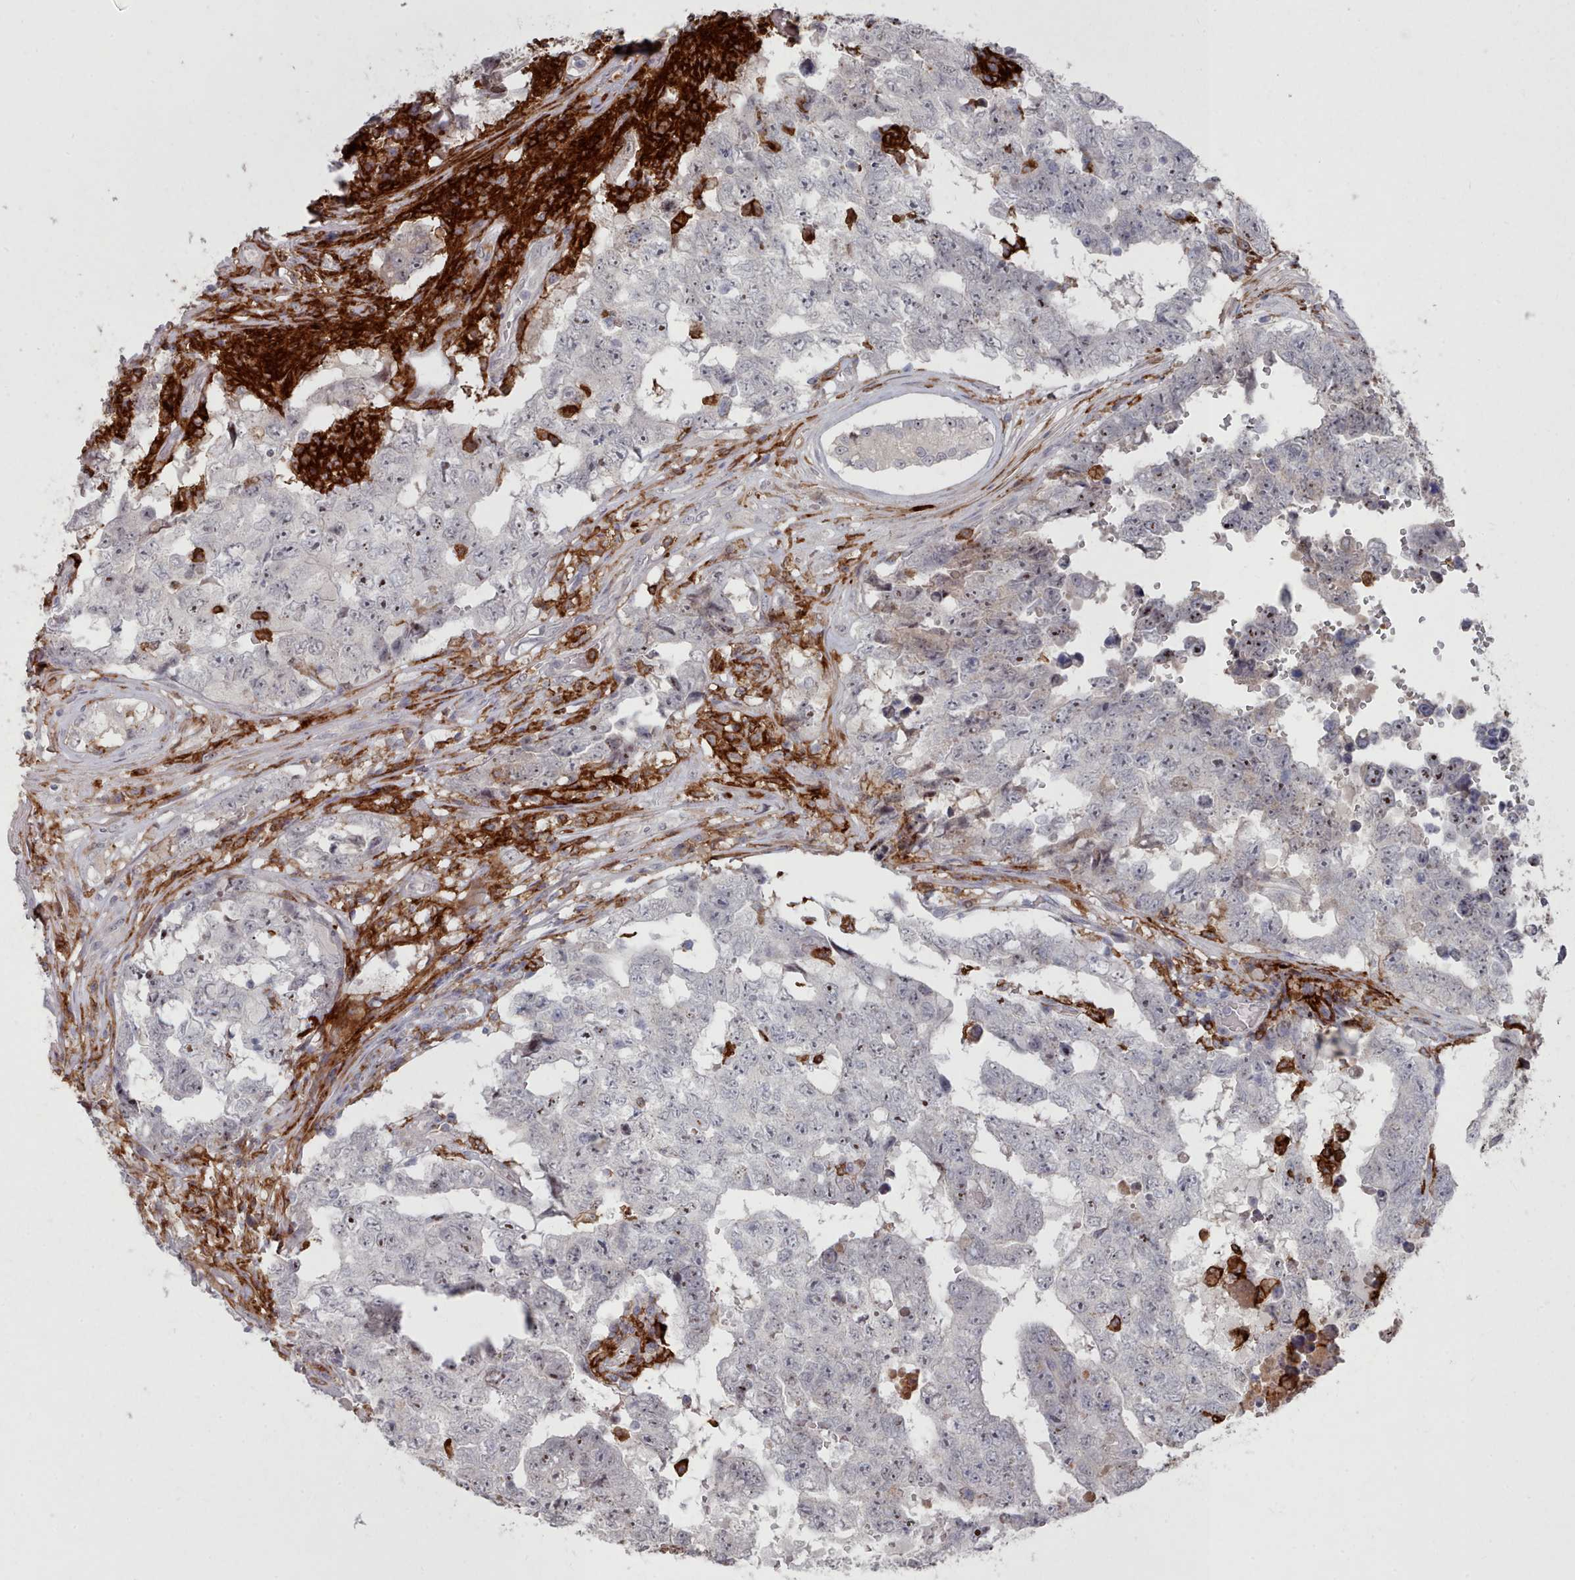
{"staining": {"intensity": "negative", "quantity": "none", "location": "none"}, "tissue": "testis cancer", "cell_type": "Tumor cells", "image_type": "cancer", "snomed": [{"axis": "morphology", "description": "Carcinoma, Embryonal, NOS"}, {"axis": "topography", "description": "Testis"}], "caption": "A photomicrograph of human embryonal carcinoma (testis) is negative for staining in tumor cells. (DAB (3,3'-diaminobenzidine) IHC visualized using brightfield microscopy, high magnification).", "gene": "COL8A2", "patient": {"sex": "male", "age": 25}}